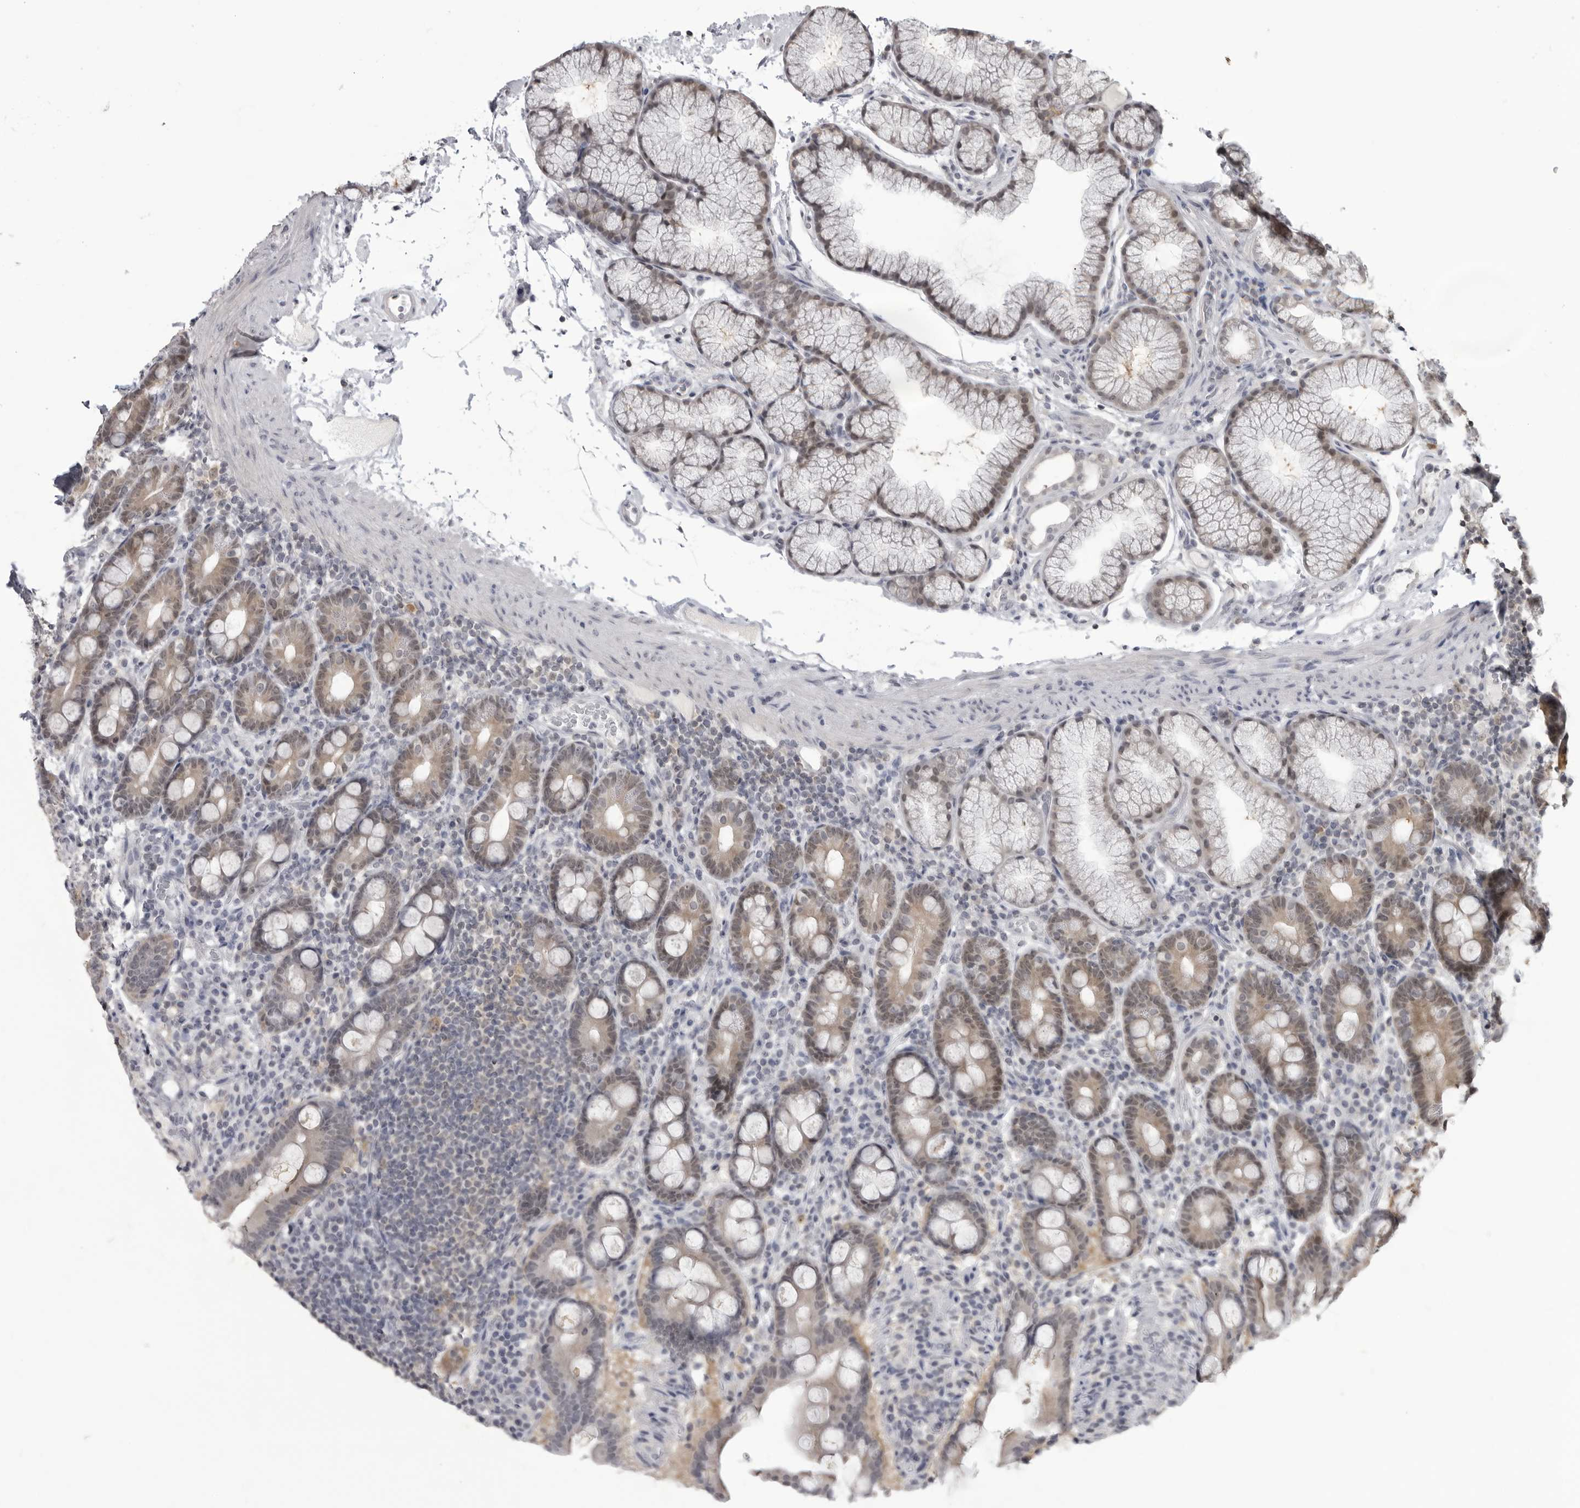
{"staining": {"intensity": "weak", "quantity": "25%-75%", "location": "cytoplasmic/membranous,nuclear"}, "tissue": "duodenum", "cell_type": "Glandular cells", "image_type": "normal", "snomed": [{"axis": "morphology", "description": "Normal tissue, NOS"}, {"axis": "topography", "description": "Duodenum"}], "caption": "An IHC image of unremarkable tissue is shown. Protein staining in brown labels weak cytoplasmic/membranous,nuclear positivity in duodenum within glandular cells. (DAB (3,3'-diaminobenzidine) = brown stain, brightfield microscopy at high magnification).", "gene": "PDCL3", "patient": {"sex": "male", "age": 54}}